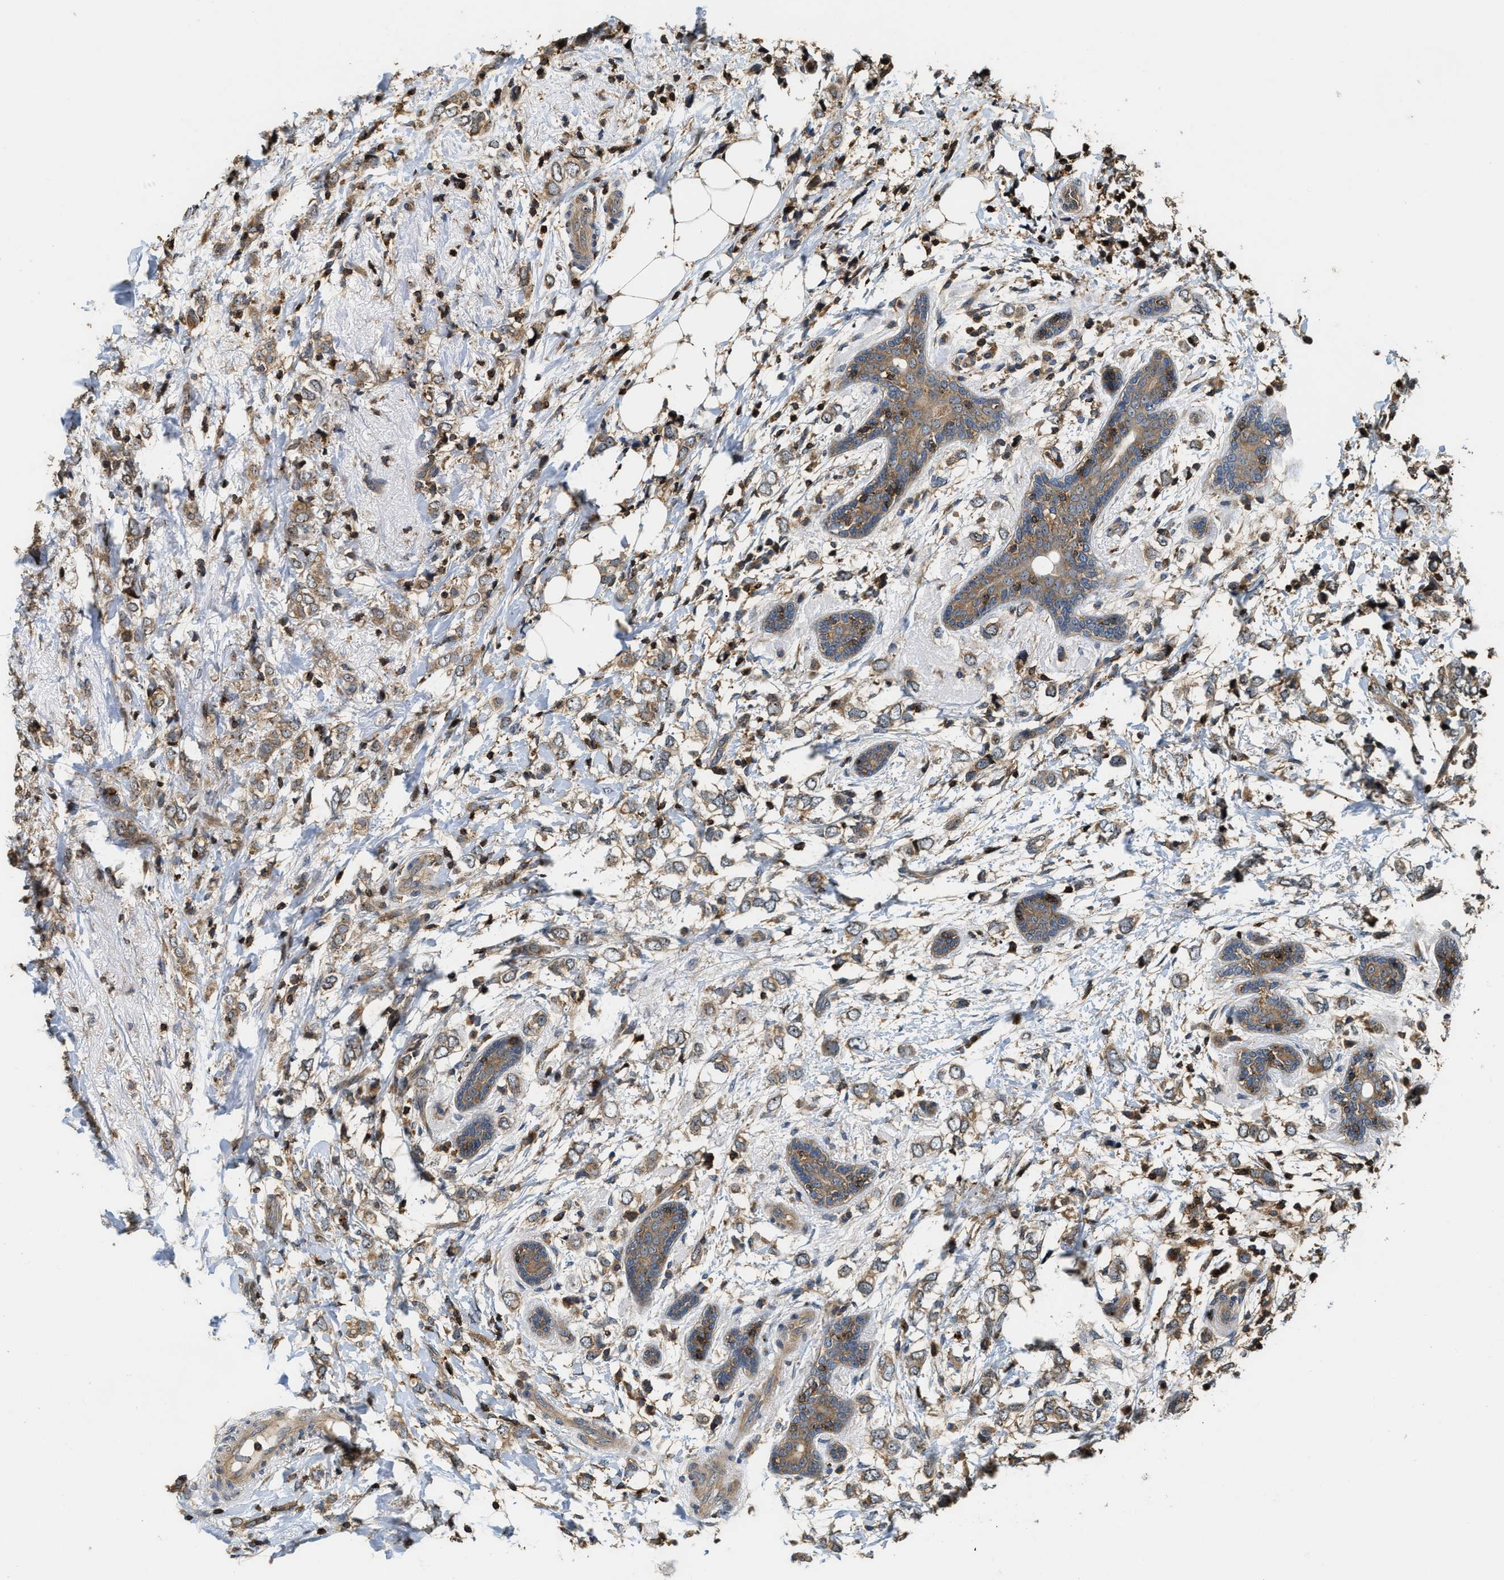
{"staining": {"intensity": "moderate", "quantity": ">75%", "location": "cytoplasmic/membranous"}, "tissue": "breast cancer", "cell_type": "Tumor cells", "image_type": "cancer", "snomed": [{"axis": "morphology", "description": "Normal tissue, NOS"}, {"axis": "morphology", "description": "Lobular carcinoma"}, {"axis": "topography", "description": "Breast"}], "caption": "Breast lobular carcinoma was stained to show a protein in brown. There is medium levels of moderate cytoplasmic/membranous expression in approximately >75% of tumor cells. (DAB (3,3'-diaminobenzidine) IHC with brightfield microscopy, high magnification).", "gene": "SNX5", "patient": {"sex": "female", "age": 47}}